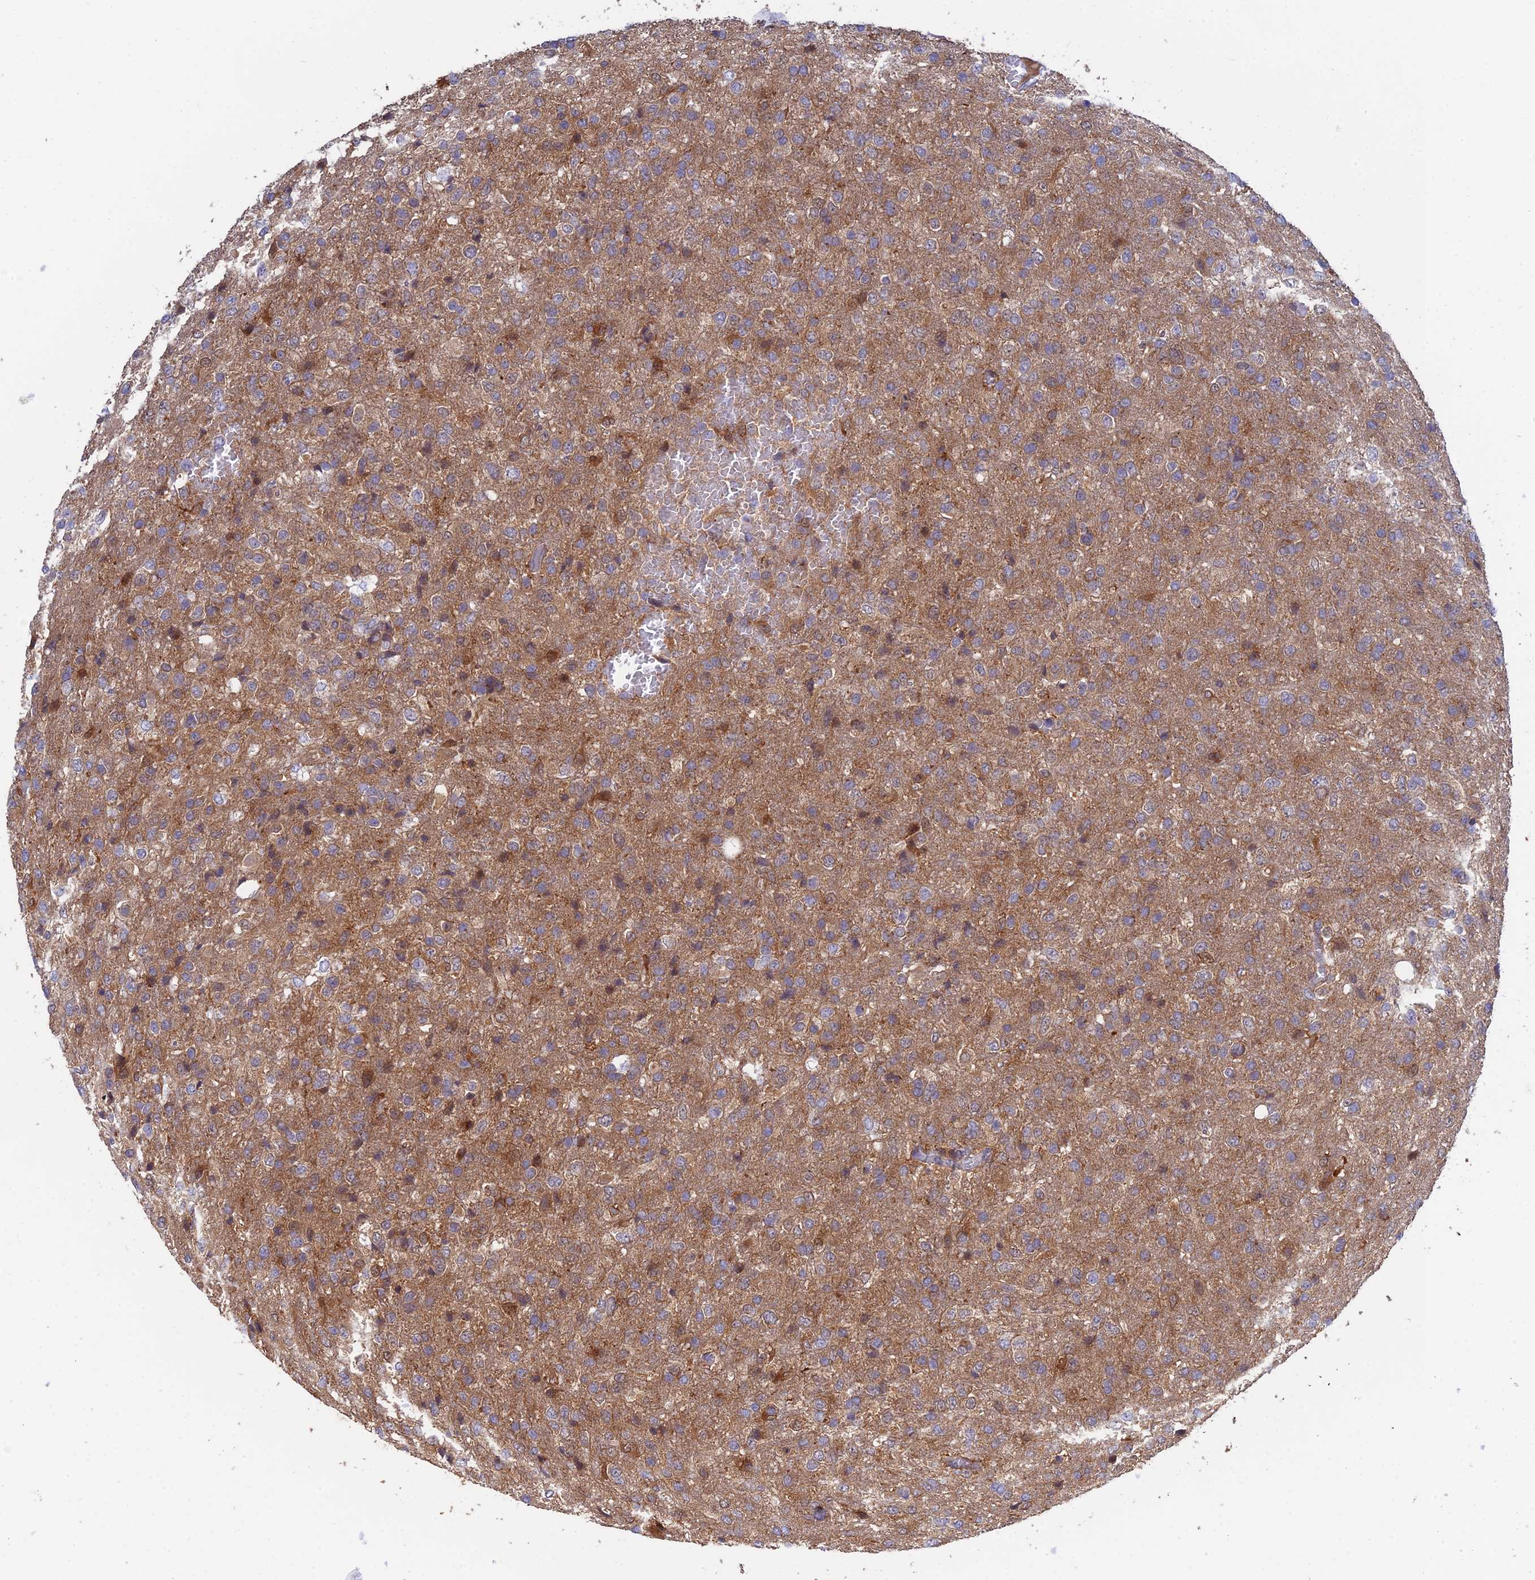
{"staining": {"intensity": "moderate", "quantity": "25%-75%", "location": "cytoplasmic/membranous"}, "tissue": "glioma", "cell_type": "Tumor cells", "image_type": "cancer", "snomed": [{"axis": "morphology", "description": "Glioma, malignant, High grade"}, {"axis": "topography", "description": "Brain"}], "caption": "Glioma tissue exhibits moderate cytoplasmic/membranous expression in approximately 25%-75% of tumor cells", "gene": "ELOA2", "patient": {"sex": "female", "age": 74}}